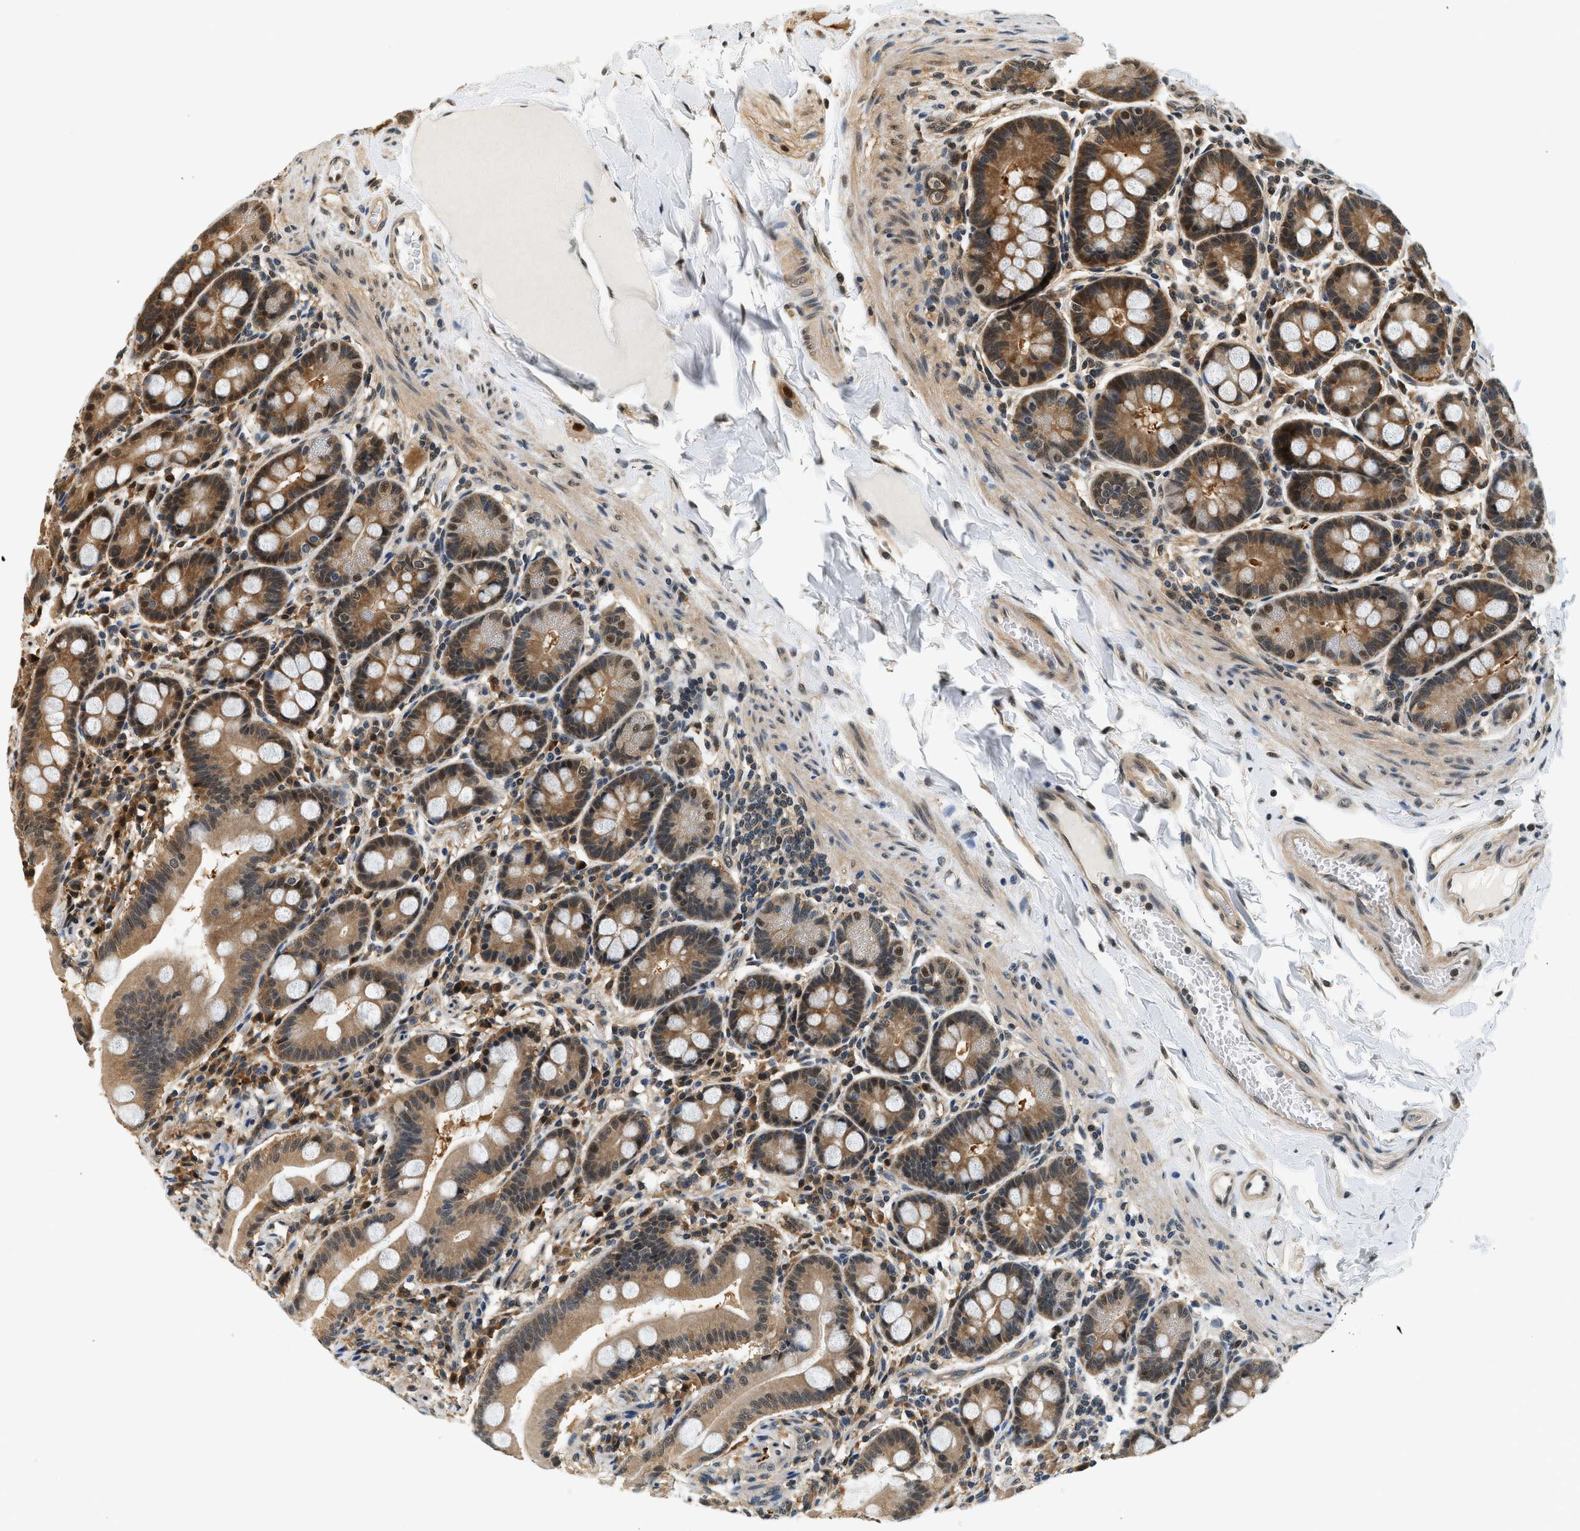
{"staining": {"intensity": "moderate", "quantity": ">75%", "location": "cytoplasmic/membranous"}, "tissue": "duodenum", "cell_type": "Glandular cells", "image_type": "normal", "snomed": [{"axis": "morphology", "description": "Normal tissue, NOS"}, {"axis": "topography", "description": "Duodenum"}], "caption": "Glandular cells show medium levels of moderate cytoplasmic/membranous expression in about >75% of cells in normal human duodenum. (Stains: DAB (3,3'-diaminobenzidine) in brown, nuclei in blue, Microscopy: brightfield microscopy at high magnification).", "gene": "PSMD3", "patient": {"sex": "male", "age": 50}}